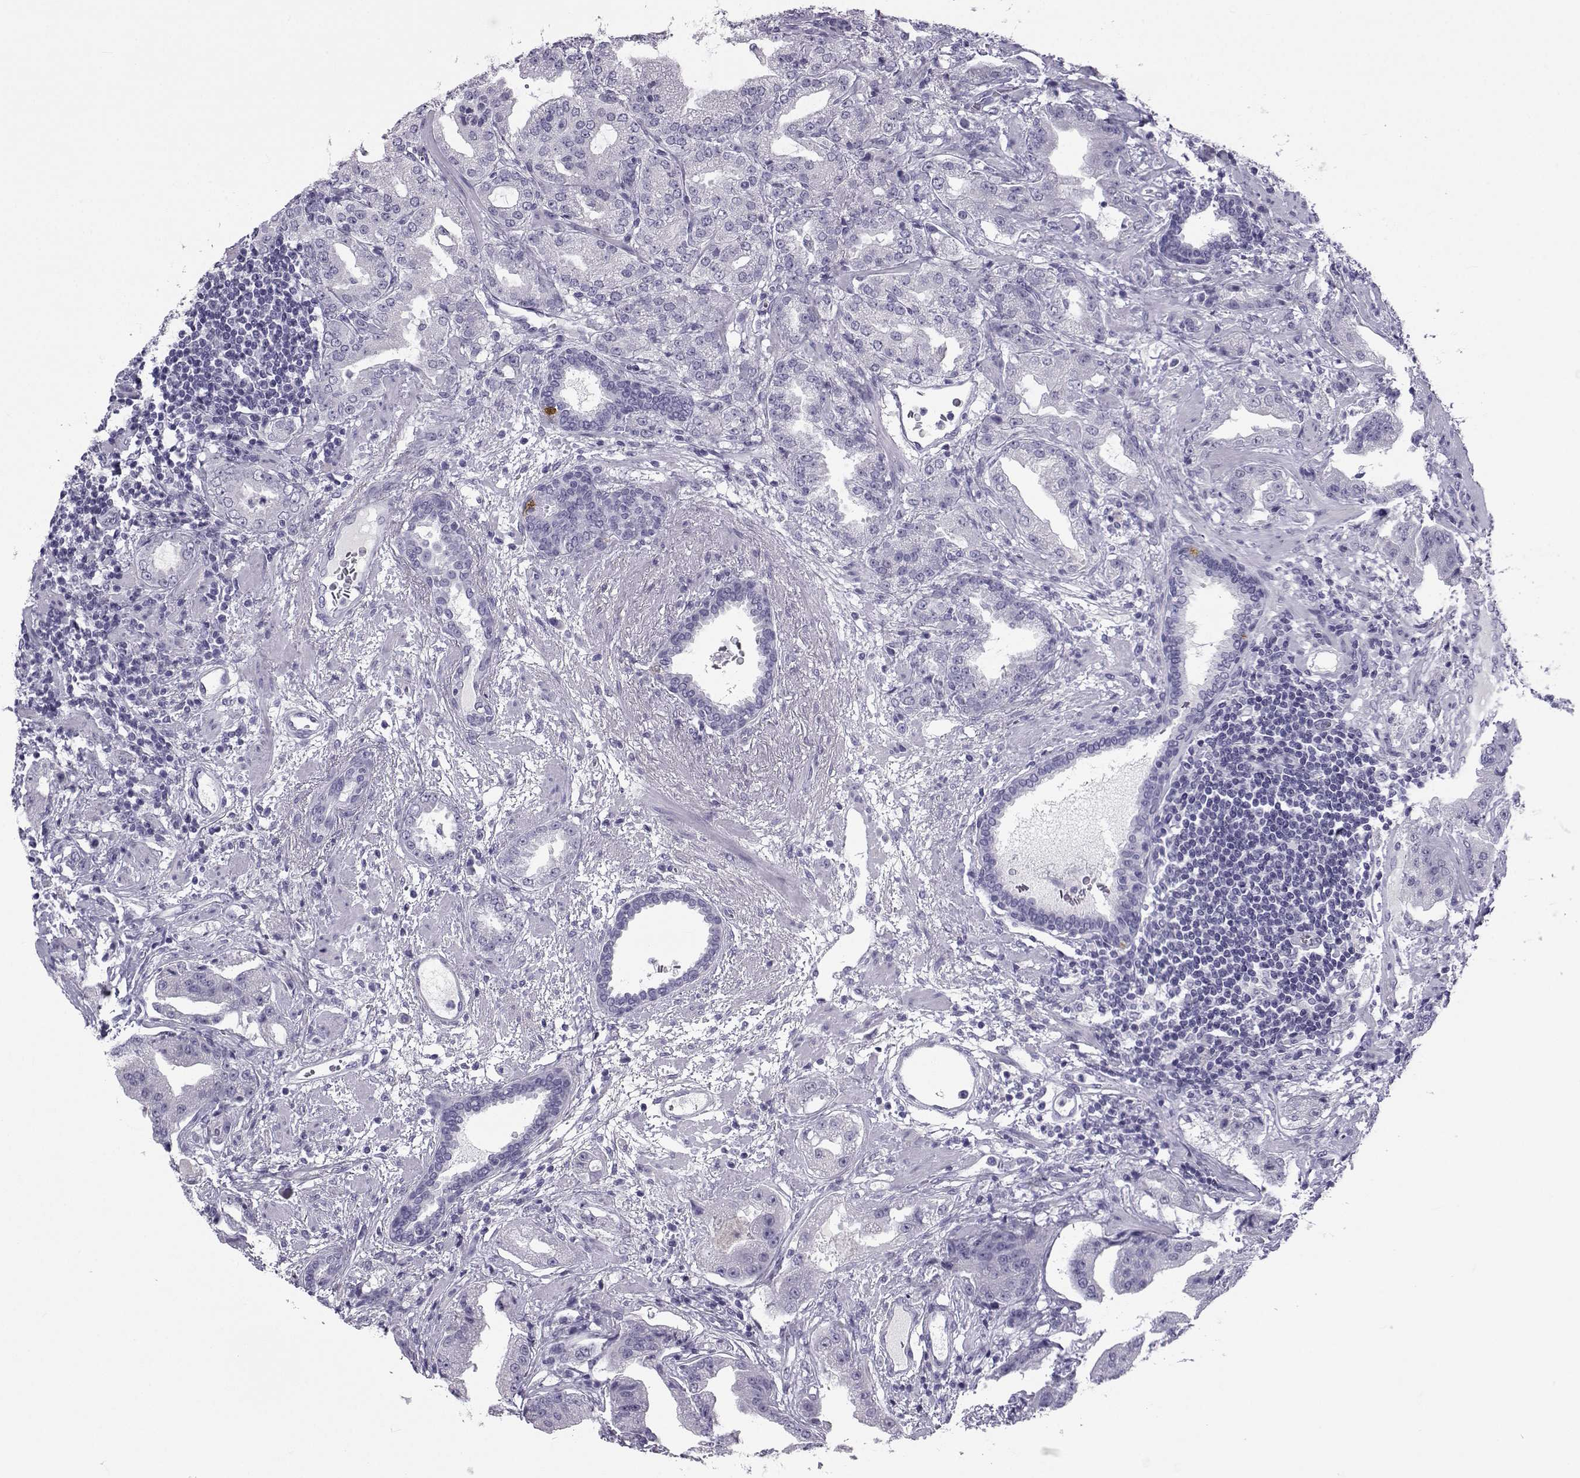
{"staining": {"intensity": "negative", "quantity": "none", "location": "none"}, "tissue": "prostate cancer", "cell_type": "Tumor cells", "image_type": "cancer", "snomed": [{"axis": "morphology", "description": "Adenocarcinoma, Low grade"}, {"axis": "topography", "description": "Prostate"}], "caption": "Immunohistochemistry photomicrograph of prostate cancer stained for a protein (brown), which reveals no positivity in tumor cells. (DAB immunohistochemistry (IHC) with hematoxylin counter stain).", "gene": "PCSK1N", "patient": {"sex": "male", "age": 62}}